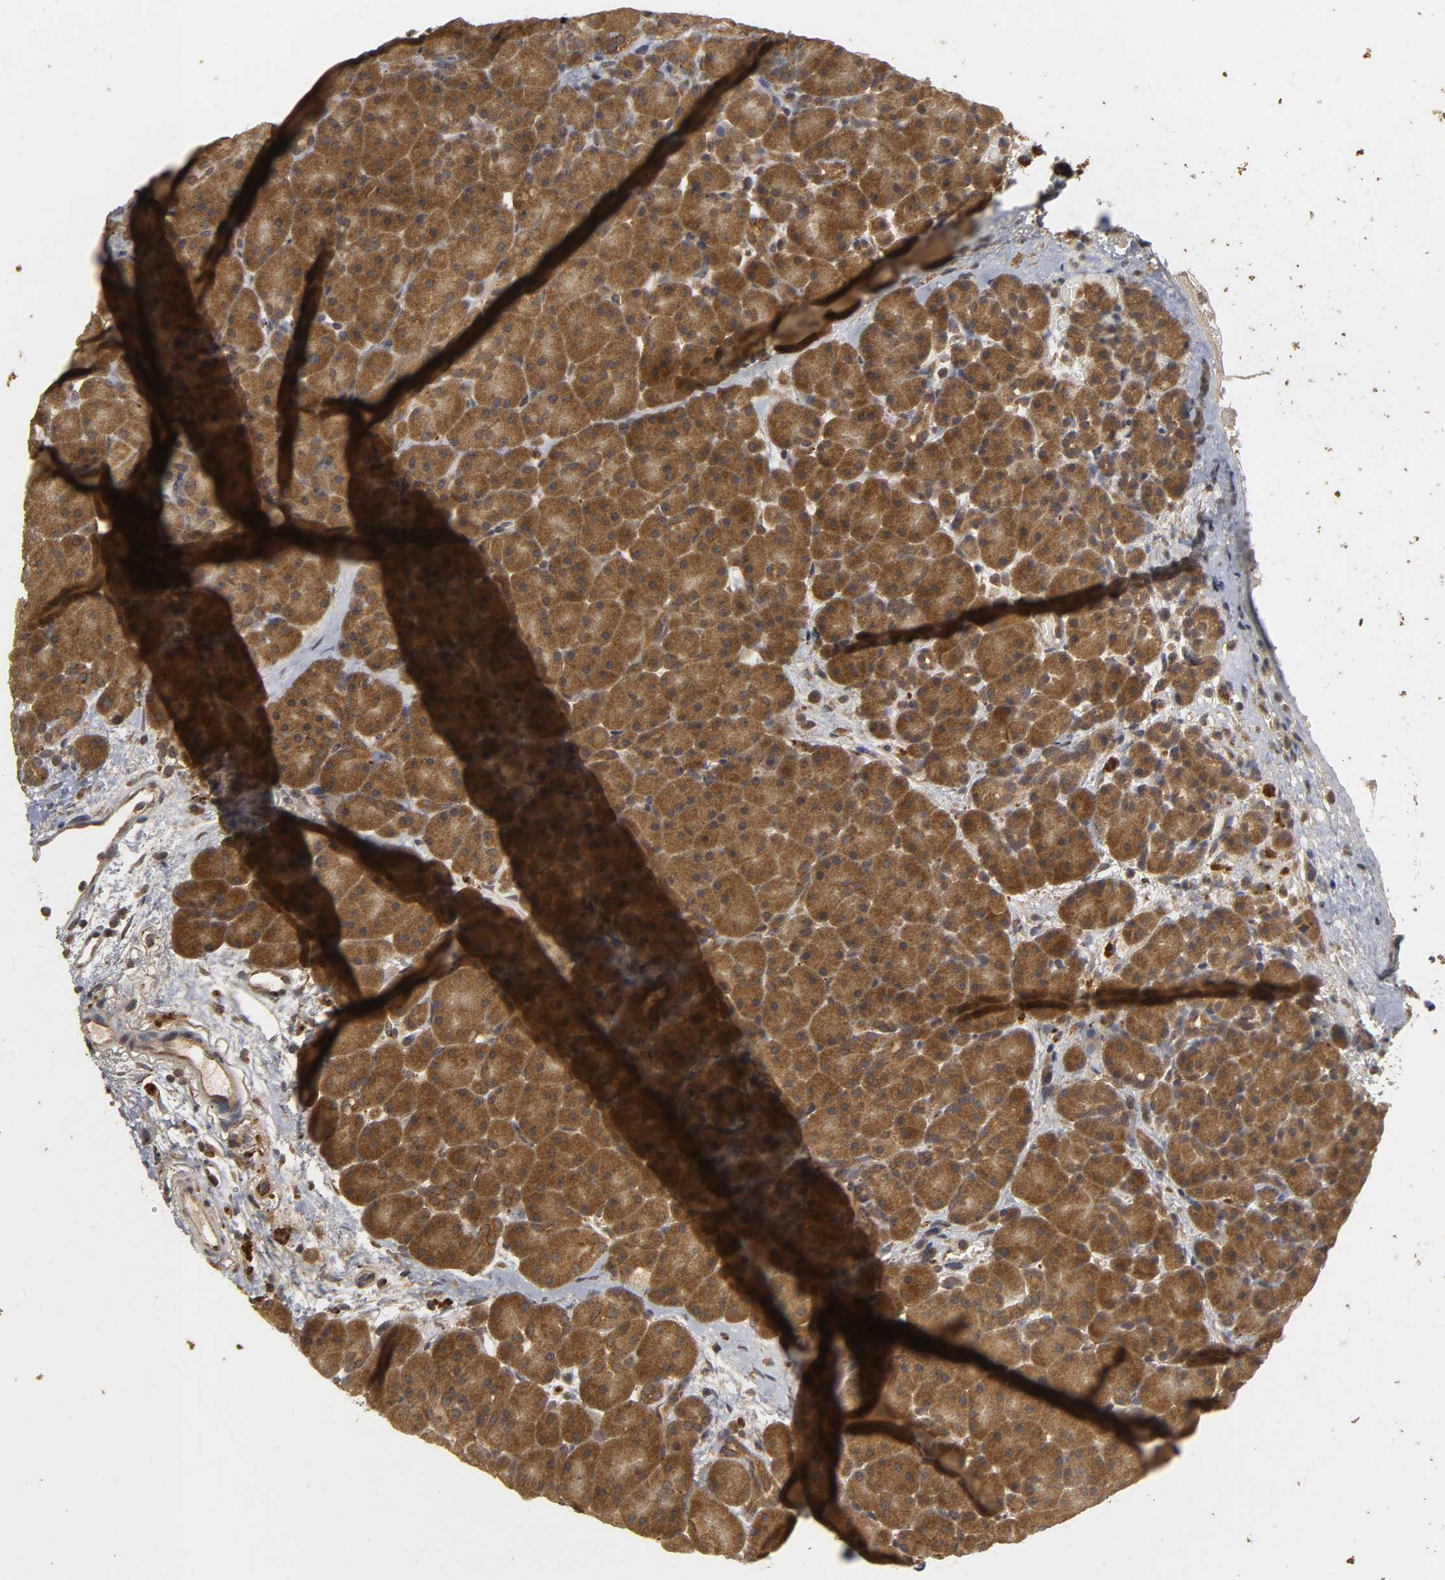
{"staining": {"intensity": "moderate", "quantity": ">75%", "location": "cytoplasmic/membranous"}, "tissue": "pancreas", "cell_type": "Exocrine glandular cells", "image_type": "normal", "snomed": [{"axis": "morphology", "description": "Normal tissue, NOS"}, {"axis": "topography", "description": "Pancreas"}], "caption": "Immunohistochemical staining of benign human pancreas demonstrates >75% levels of moderate cytoplasmic/membranous protein expression in about >75% of exocrine glandular cells.", "gene": "TRAF6", "patient": {"sex": "male", "age": 66}}